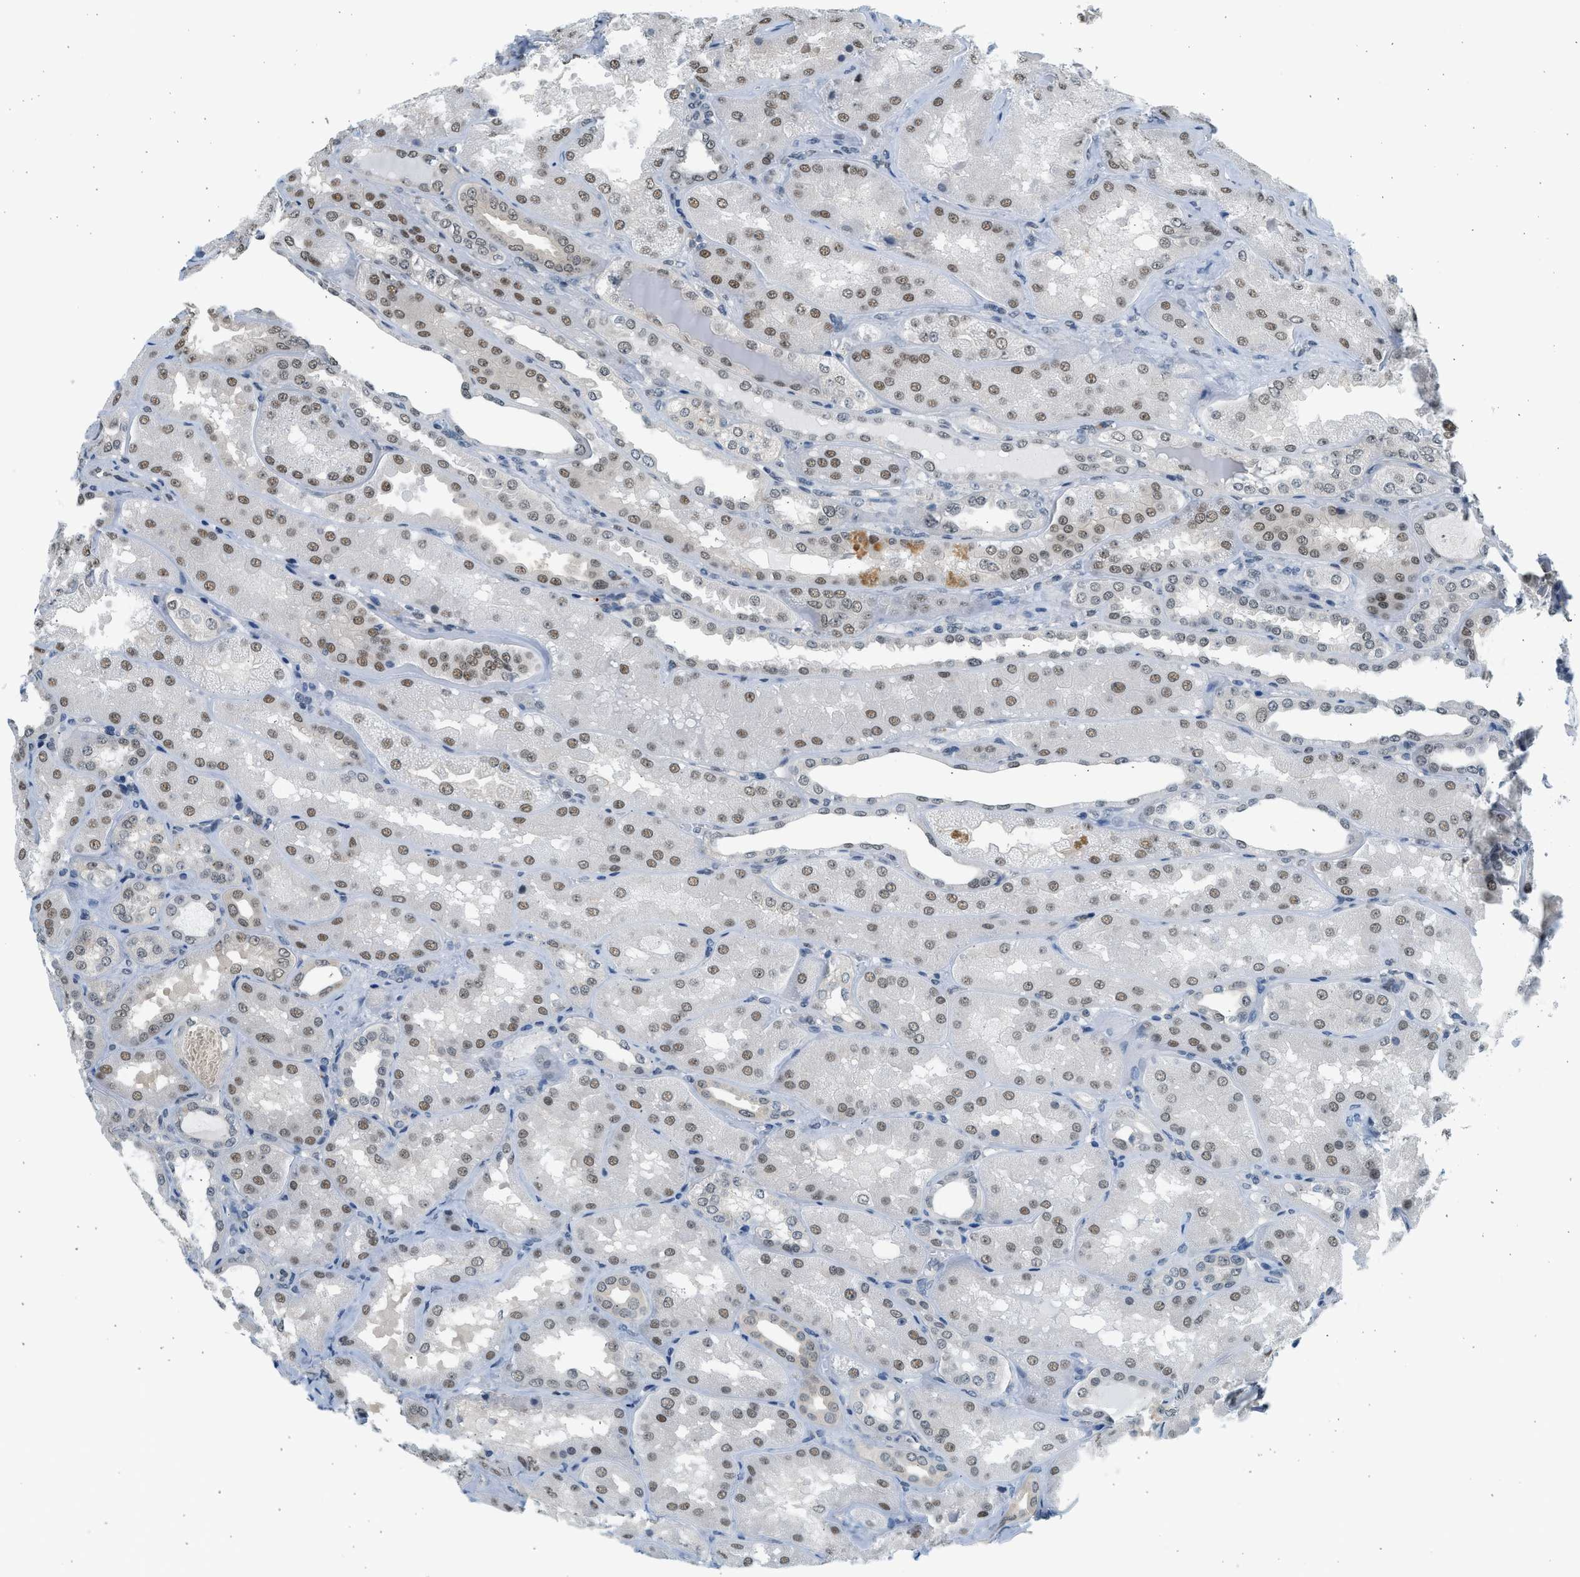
{"staining": {"intensity": "weak", "quantity": "<25%", "location": "nuclear"}, "tissue": "kidney", "cell_type": "Cells in glomeruli", "image_type": "normal", "snomed": [{"axis": "morphology", "description": "Normal tissue, NOS"}, {"axis": "topography", "description": "Kidney"}], "caption": "IHC image of benign human kidney stained for a protein (brown), which displays no staining in cells in glomeruli.", "gene": "HIPK1", "patient": {"sex": "female", "age": 56}}